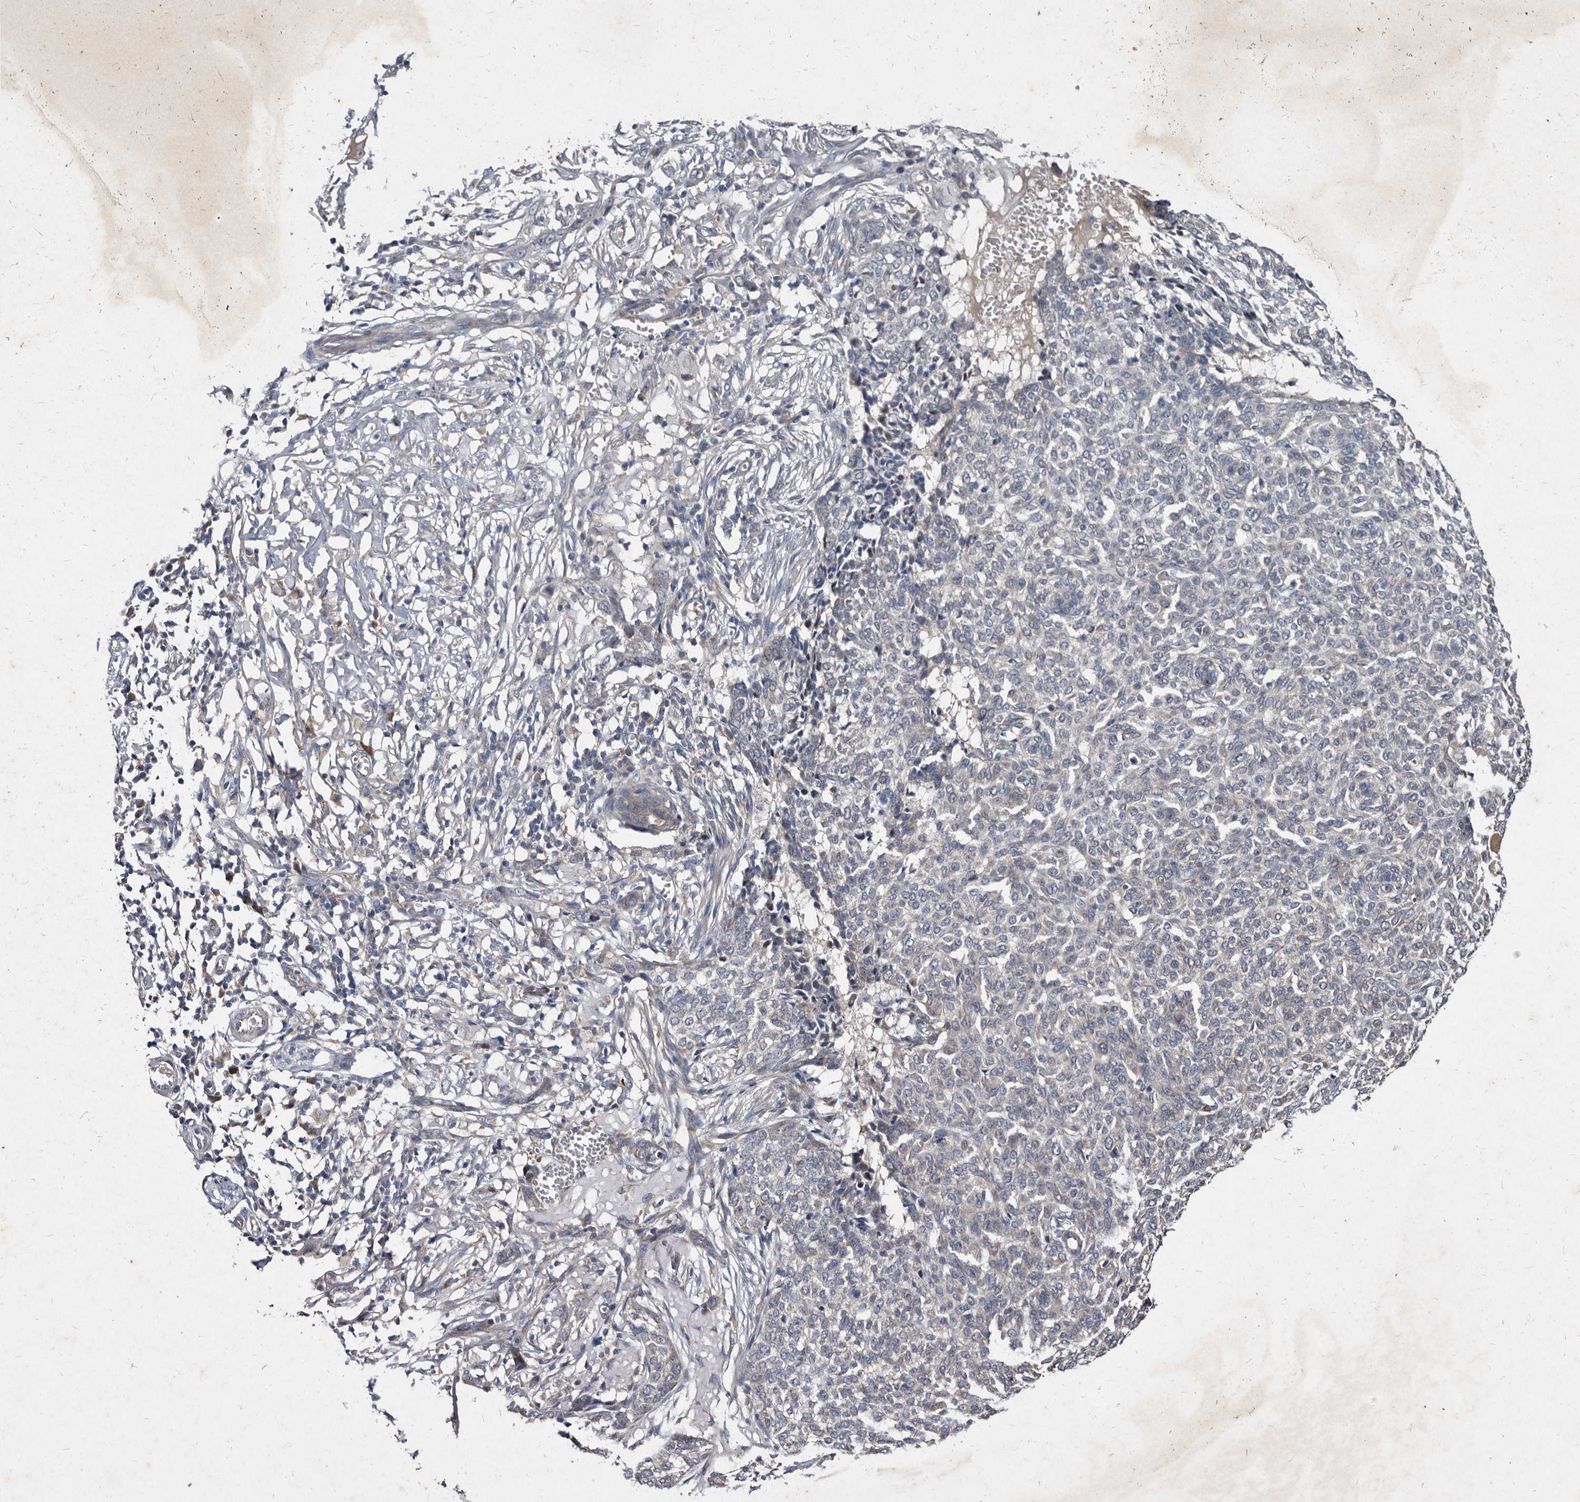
{"staining": {"intensity": "negative", "quantity": "none", "location": "none"}, "tissue": "skin cancer", "cell_type": "Tumor cells", "image_type": "cancer", "snomed": [{"axis": "morphology", "description": "Basal cell carcinoma"}, {"axis": "topography", "description": "Skin"}], "caption": "Immunohistochemistry (IHC) image of neoplastic tissue: basal cell carcinoma (skin) stained with DAB shows no significant protein staining in tumor cells. (Immunohistochemistry, brightfield microscopy, high magnification).", "gene": "YPEL3", "patient": {"sex": "male", "age": 85}}